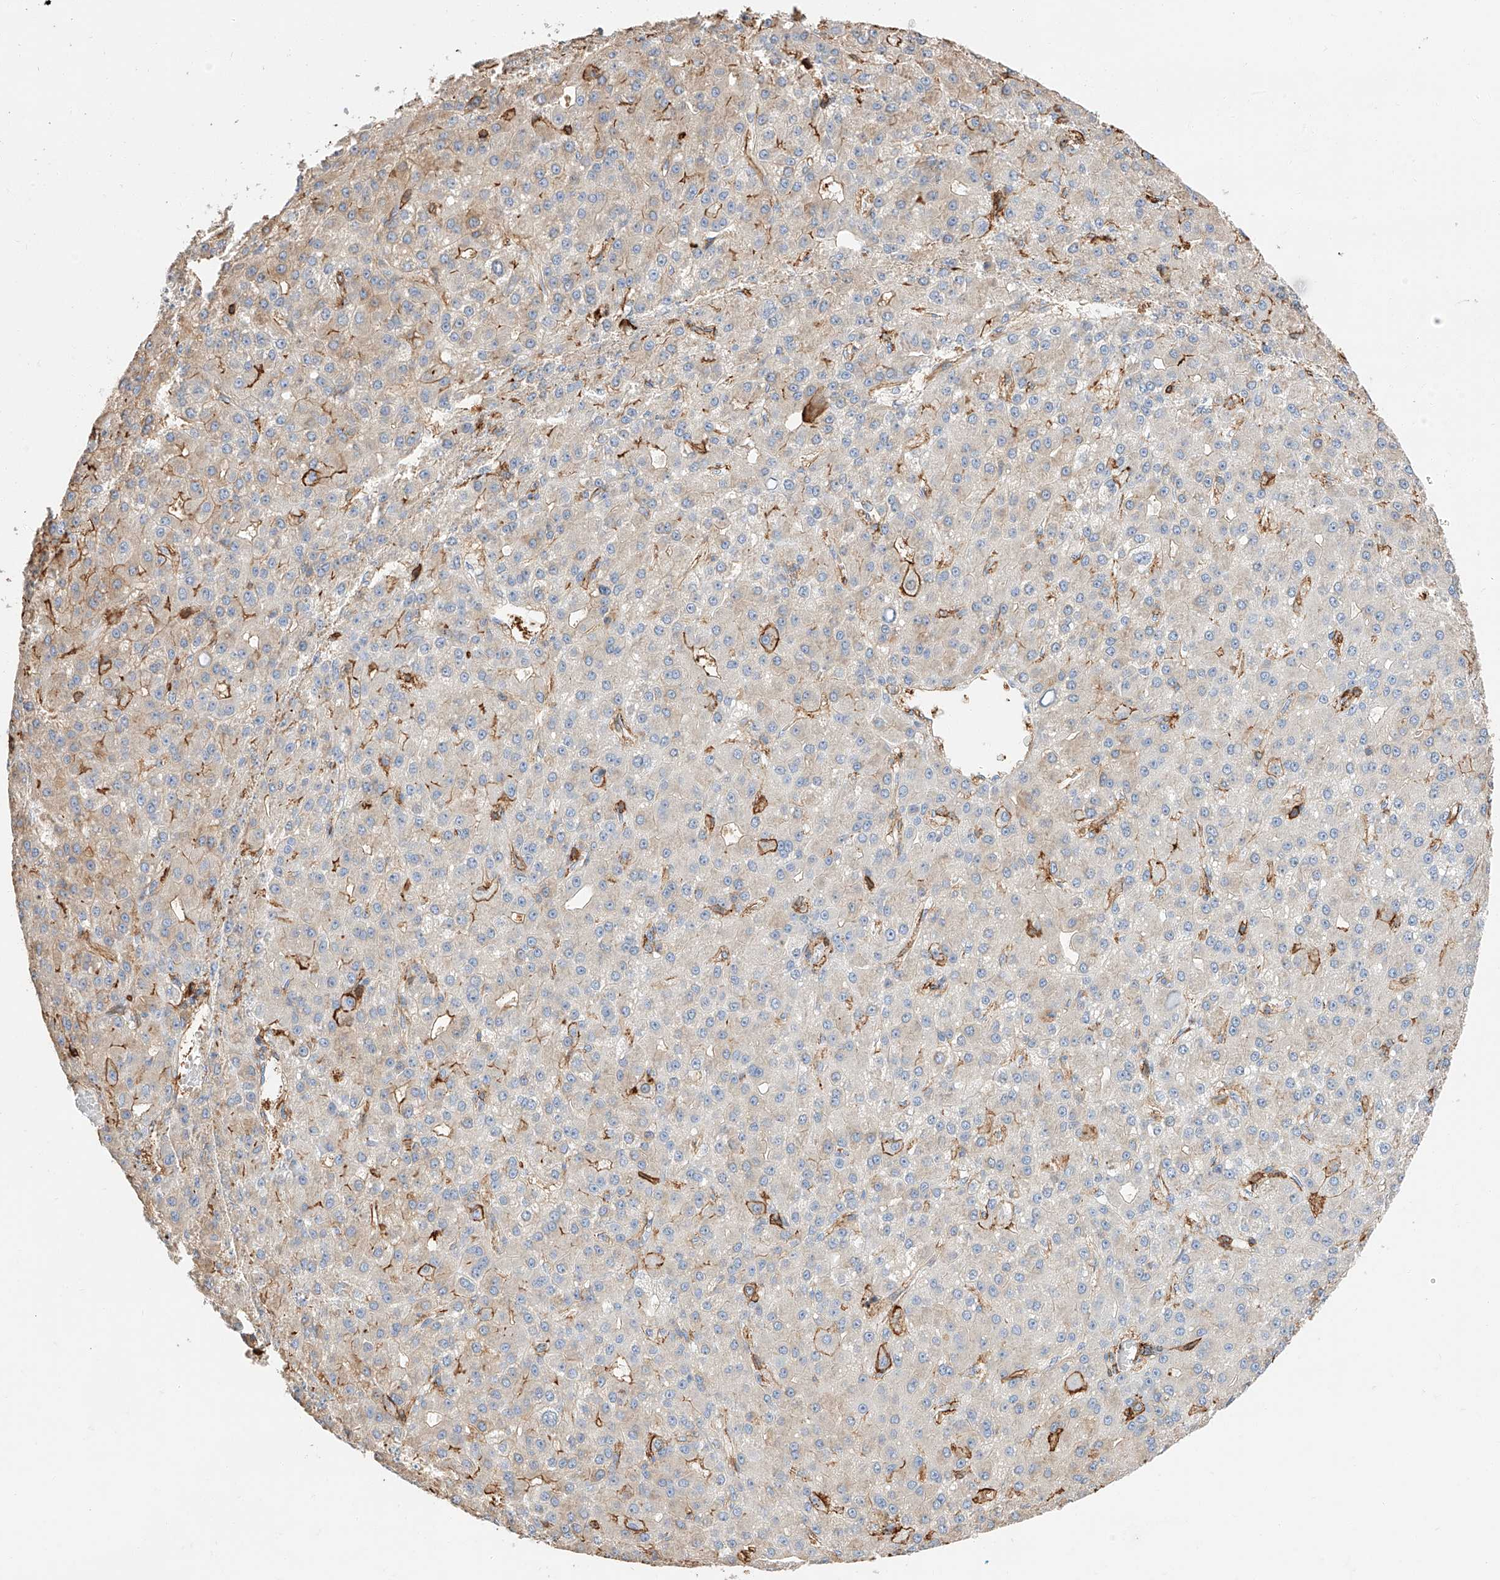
{"staining": {"intensity": "moderate", "quantity": "<25%", "location": "cytoplasmic/membranous"}, "tissue": "liver cancer", "cell_type": "Tumor cells", "image_type": "cancer", "snomed": [{"axis": "morphology", "description": "Carcinoma, Hepatocellular, NOS"}, {"axis": "topography", "description": "Liver"}], "caption": "Immunohistochemical staining of liver cancer (hepatocellular carcinoma) demonstrates low levels of moderate cytoplasmic/membranous protein expression in approximately <25% of tumor cells.", "gene": "WFS1", "patient": {"sex": "male", "age": 67}}